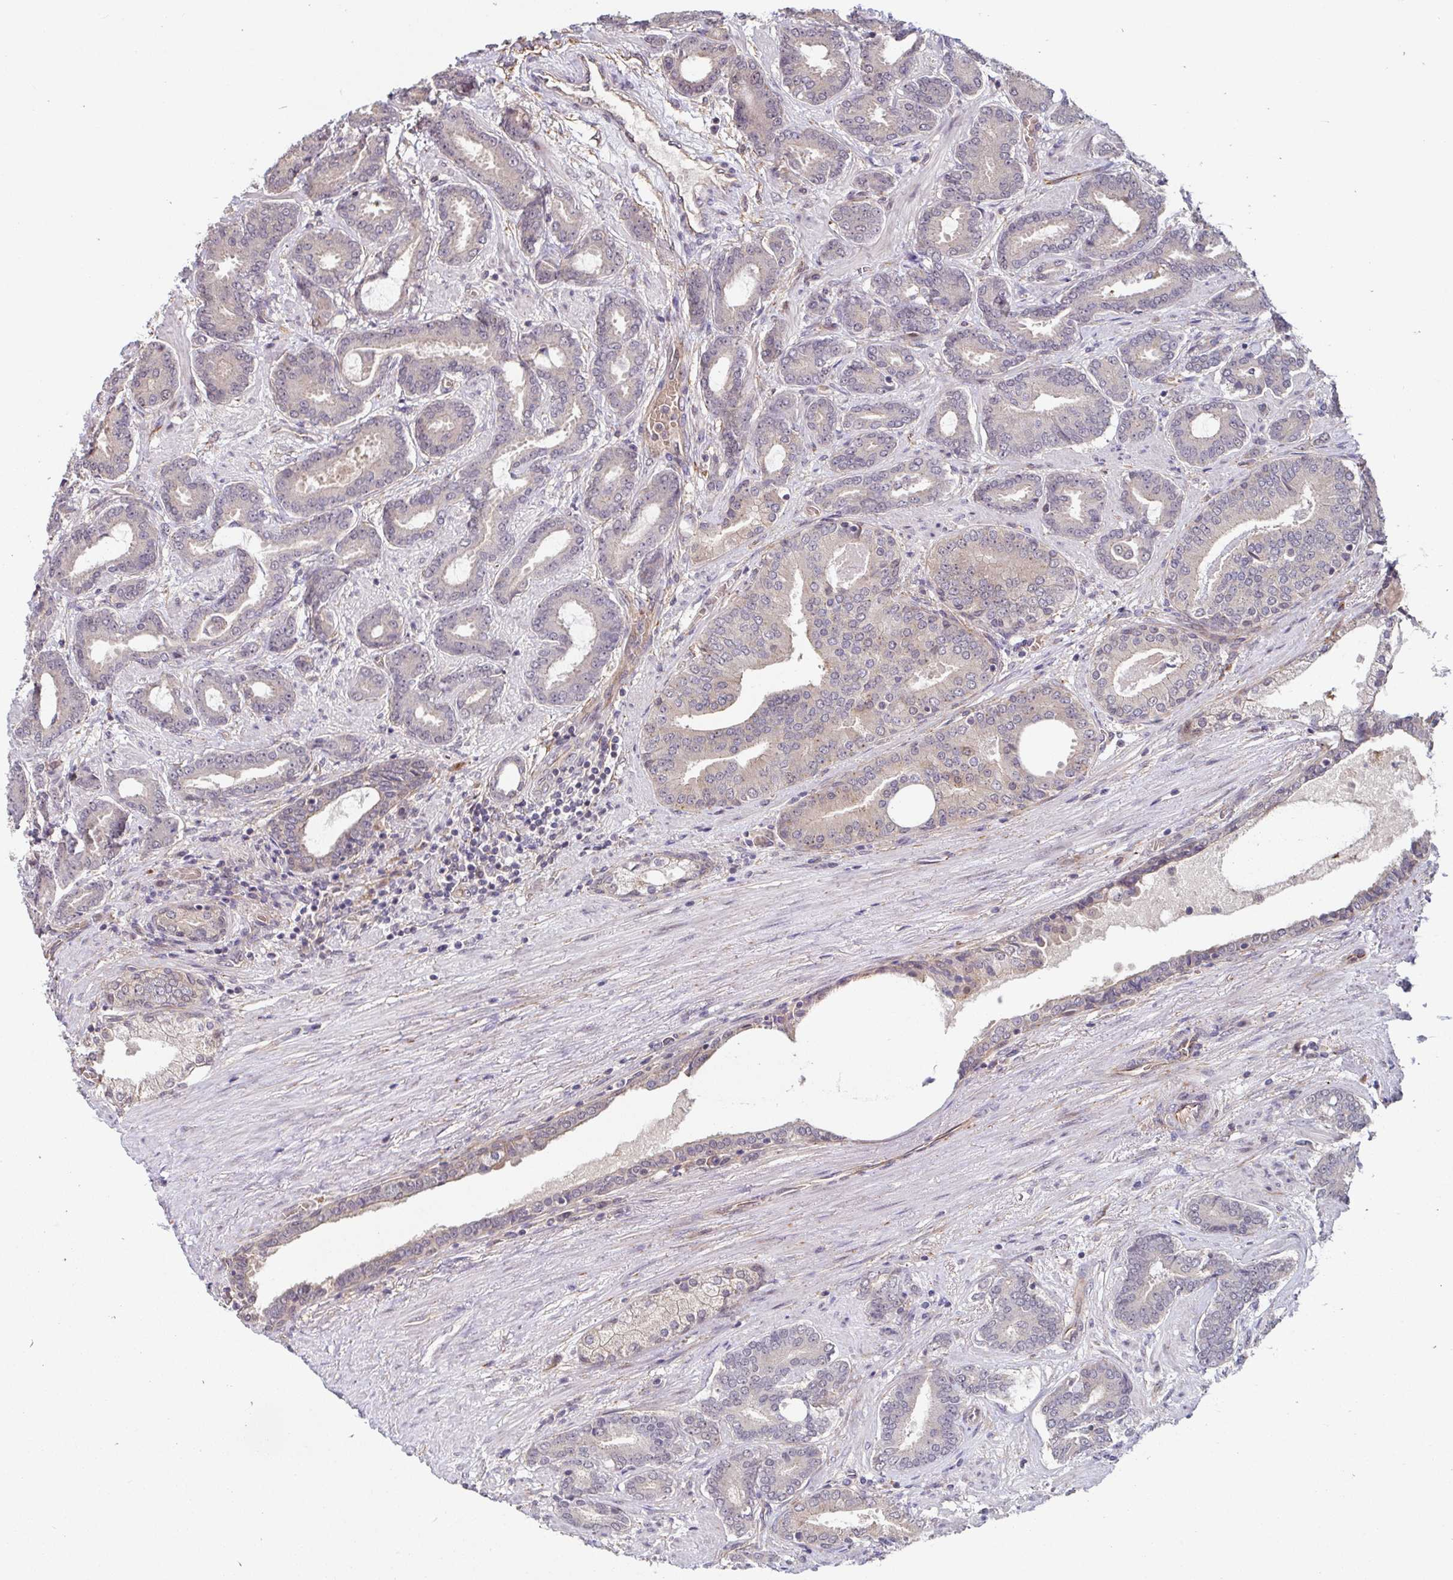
{"staining": {"intensity": "negative", "quantity": "none", "location": "none"}, "tissue": "prostate cancer", "cell_type": "Tumor cells", "image_type": "cancer", "snomed": [{"axis": "morphology", "description": "Adenocarcinoma, High grade"}, {"axis": "topography", "description": "Prostate"}], "caption": "Tumor cells show no significant expression in prostate cancer (adenocarcinoma (high-grade)).", "gene": "STYXL1", "patient": {"sex": "male", "age": 62}}